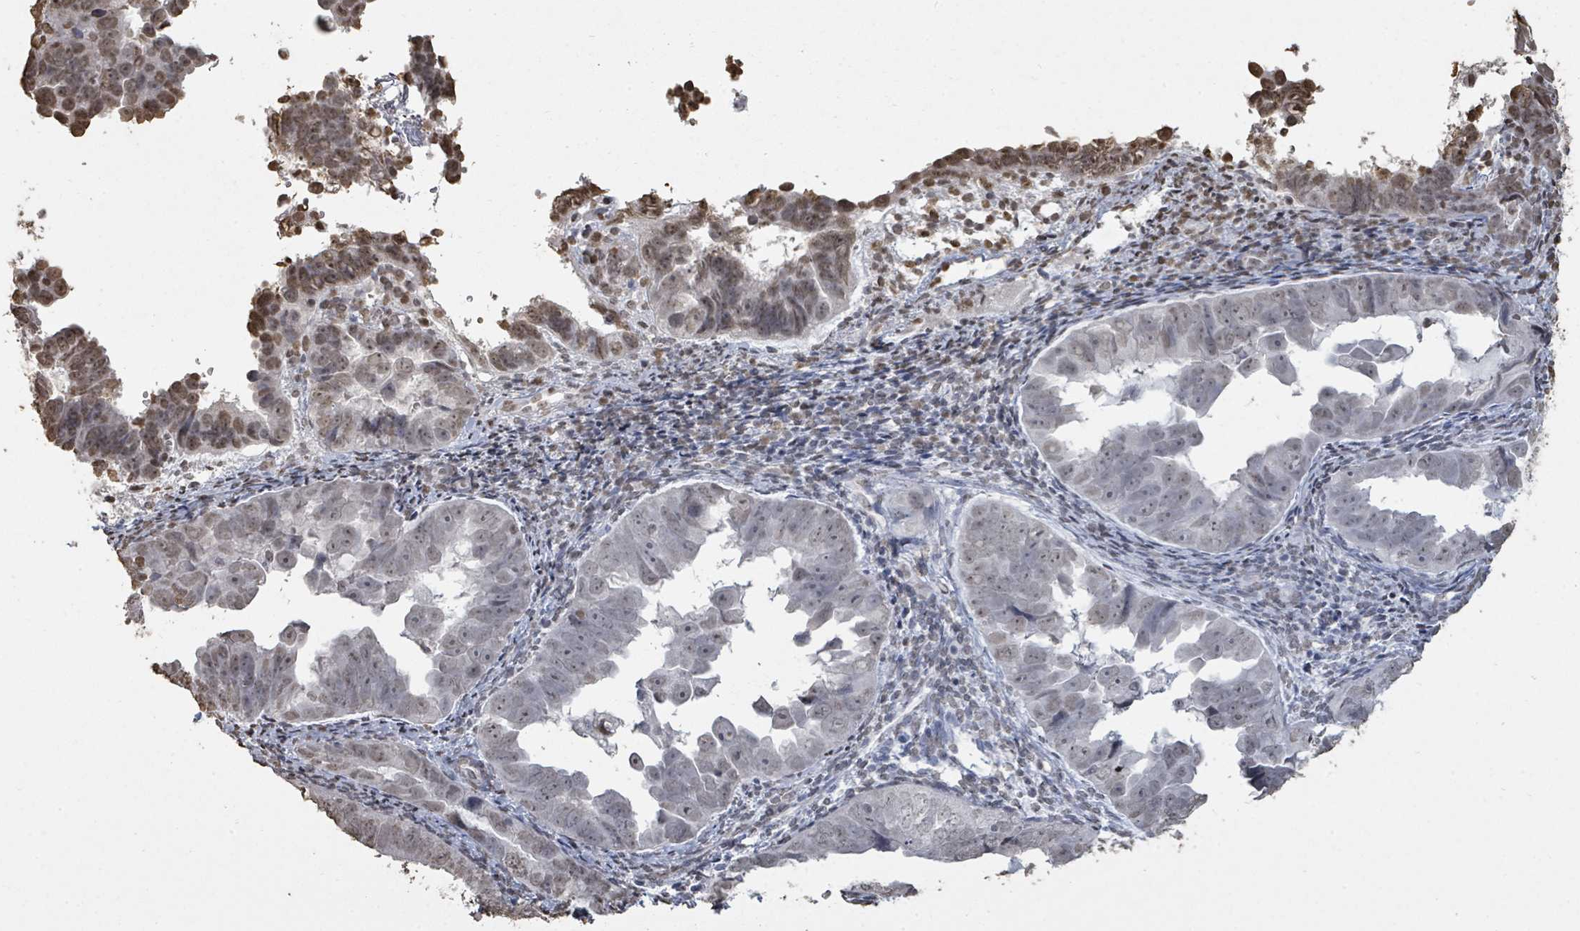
{"staining": {"intensity": "moderate", "quantity": "25%-75%", "location": "nuclear"}, "tissue": "endometrial cancer", "cell_type": "Tumor cells", "image_type": "cancer", "snomed": [{"axis": "morphology", "description": "Adenocarcinoma, NOS"}, {"axis": "topography", "description": "Endometrium"}], "caption": "The micrograph displays a brown stain indicating the presence of a protein in the nuclear of tumor cells in endometrial cancer (adenocarcinoma). (brown staining indicates protein expression, while blue staining denotes nuclei).", "gene": "MRPS12", "patient": {"sex": "female", "age": 75}}